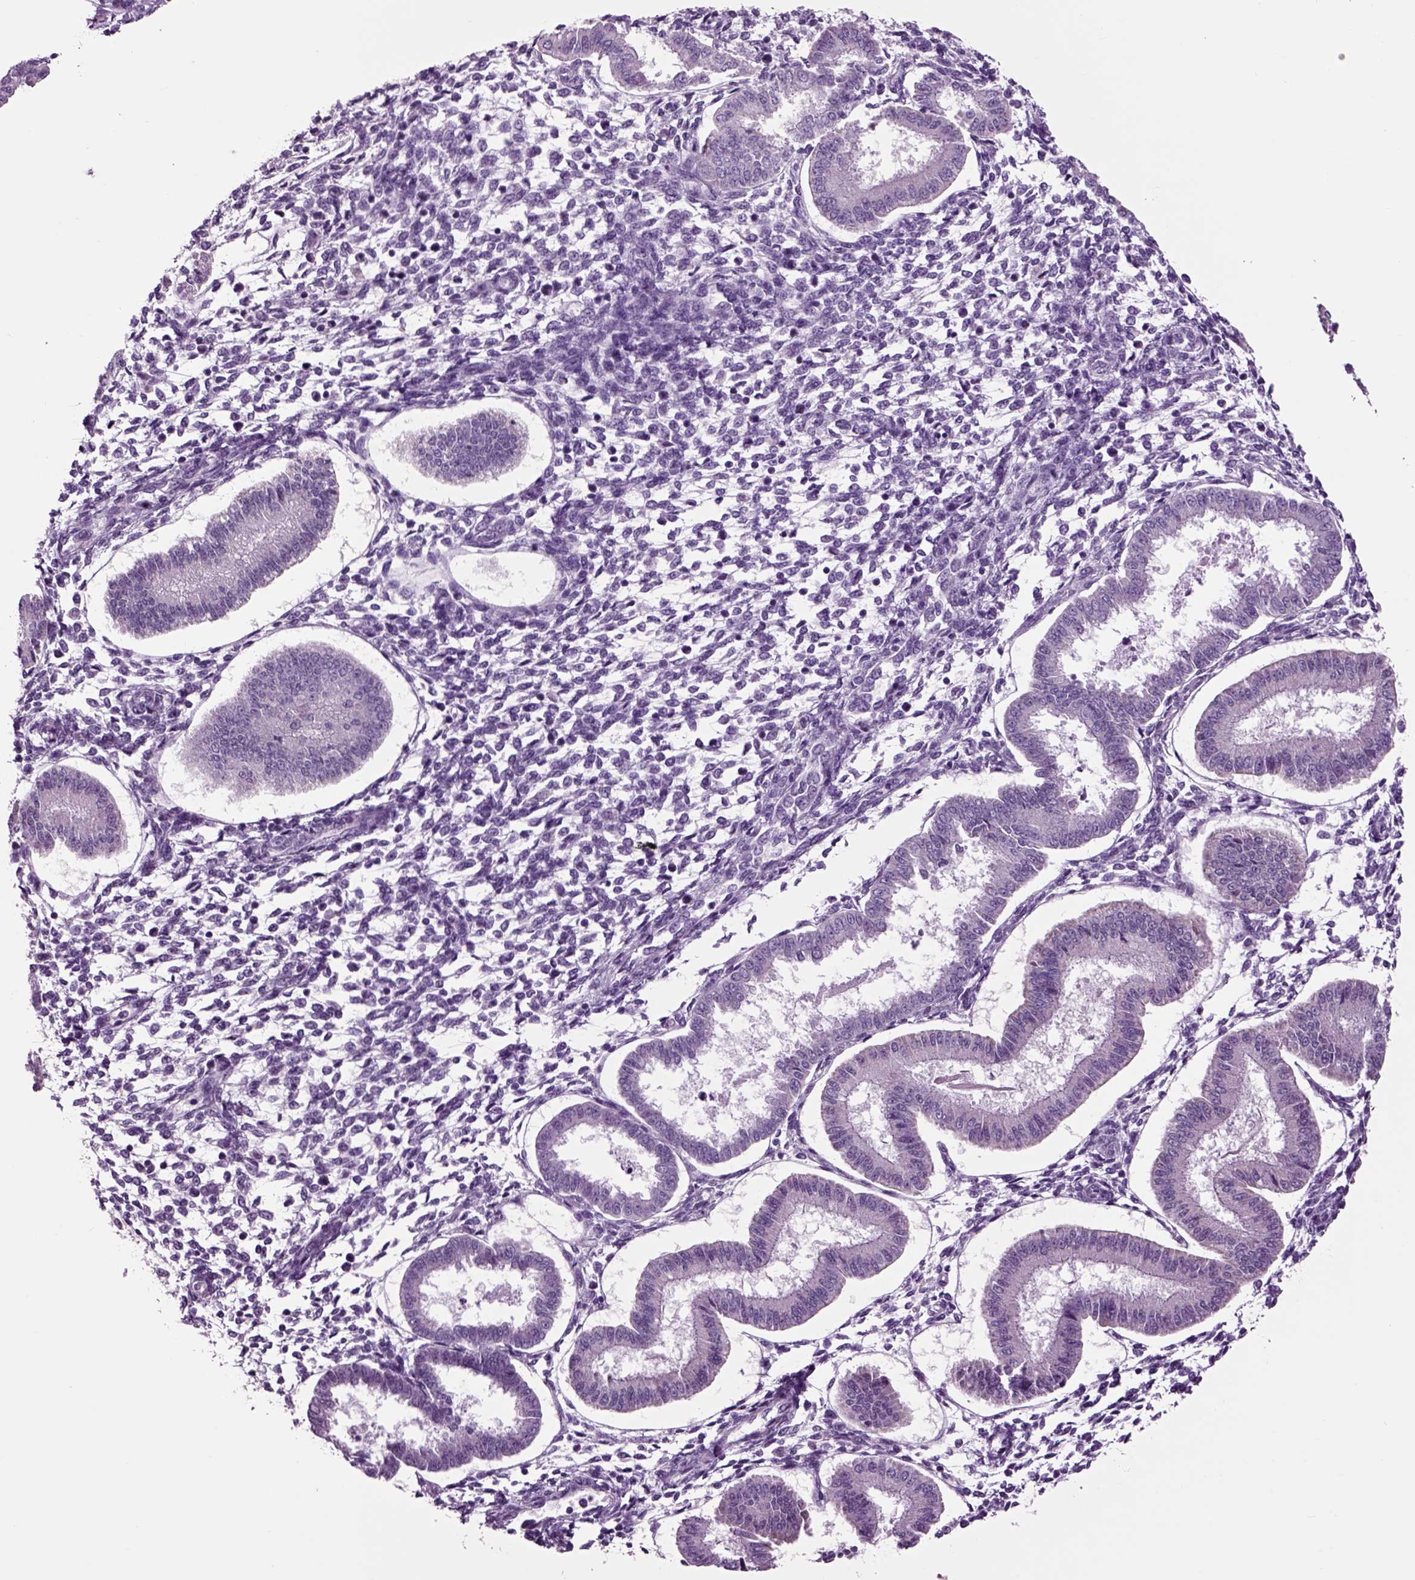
{"staining": {"intensity": "negative", "quantity": "none", "location": "none"}, "tissue": "endometrium", "cell_type": "Cells in endometrial stroma", "image_type": "normal", "snomed": [{"axis": "morphology", "description": "Normal tissue, NOS"}, {"axis": "topography", "description": "Endometrium"}], "caption": "A high-resolution histopathology image shows IHC staining of normal endometrium, which demonstrates no significant staining in cells in endometrial stroma. (Immunohistochemistry, brightfield microscopy, high magnification).", "gene": "ARHGAP11A", "patient": {"sex": "female", "age": 43}}